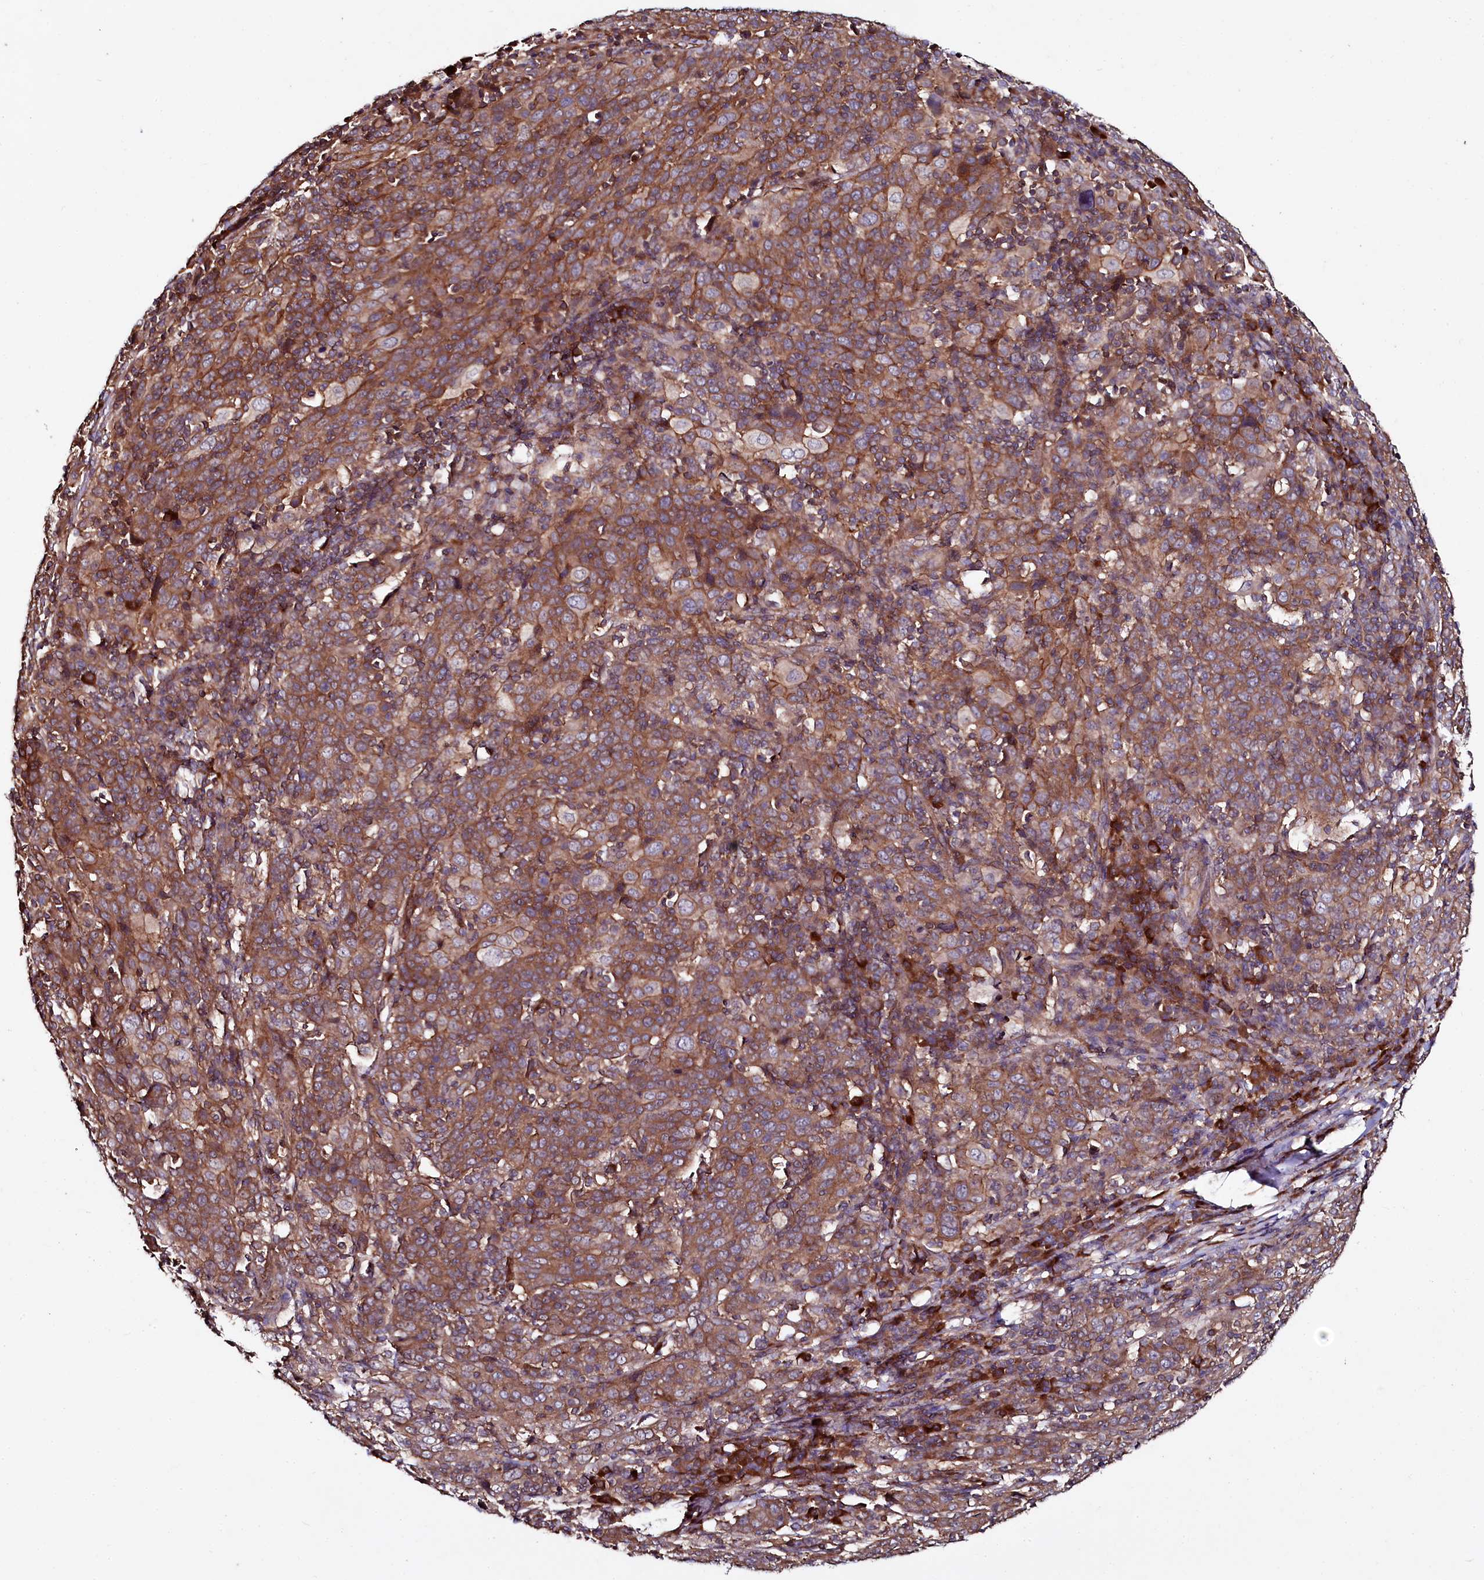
{"staining": {"intensity": "moderate", "quantity": ">75%", "location": "cytoplasmic/membranous"}, "tissue": "cervical cancer", "cell_type": "Tumor cells", "image_type": "cancer", "snomed": [{"axis": "morphology", "description": "Squamous cell carcinoma, NOS"}, {"axis": "topography", "description": "Cervix"}], "caption": "Protein positivity by immunohistochemistry (IHC) exhibits moderate cytoplasmic/membranous positivity in approximately >75% of tumor cells in cervical squamous cell carcinoma.", "gene": "USPL1", "patient": {"sex": "female", "age": 67}}